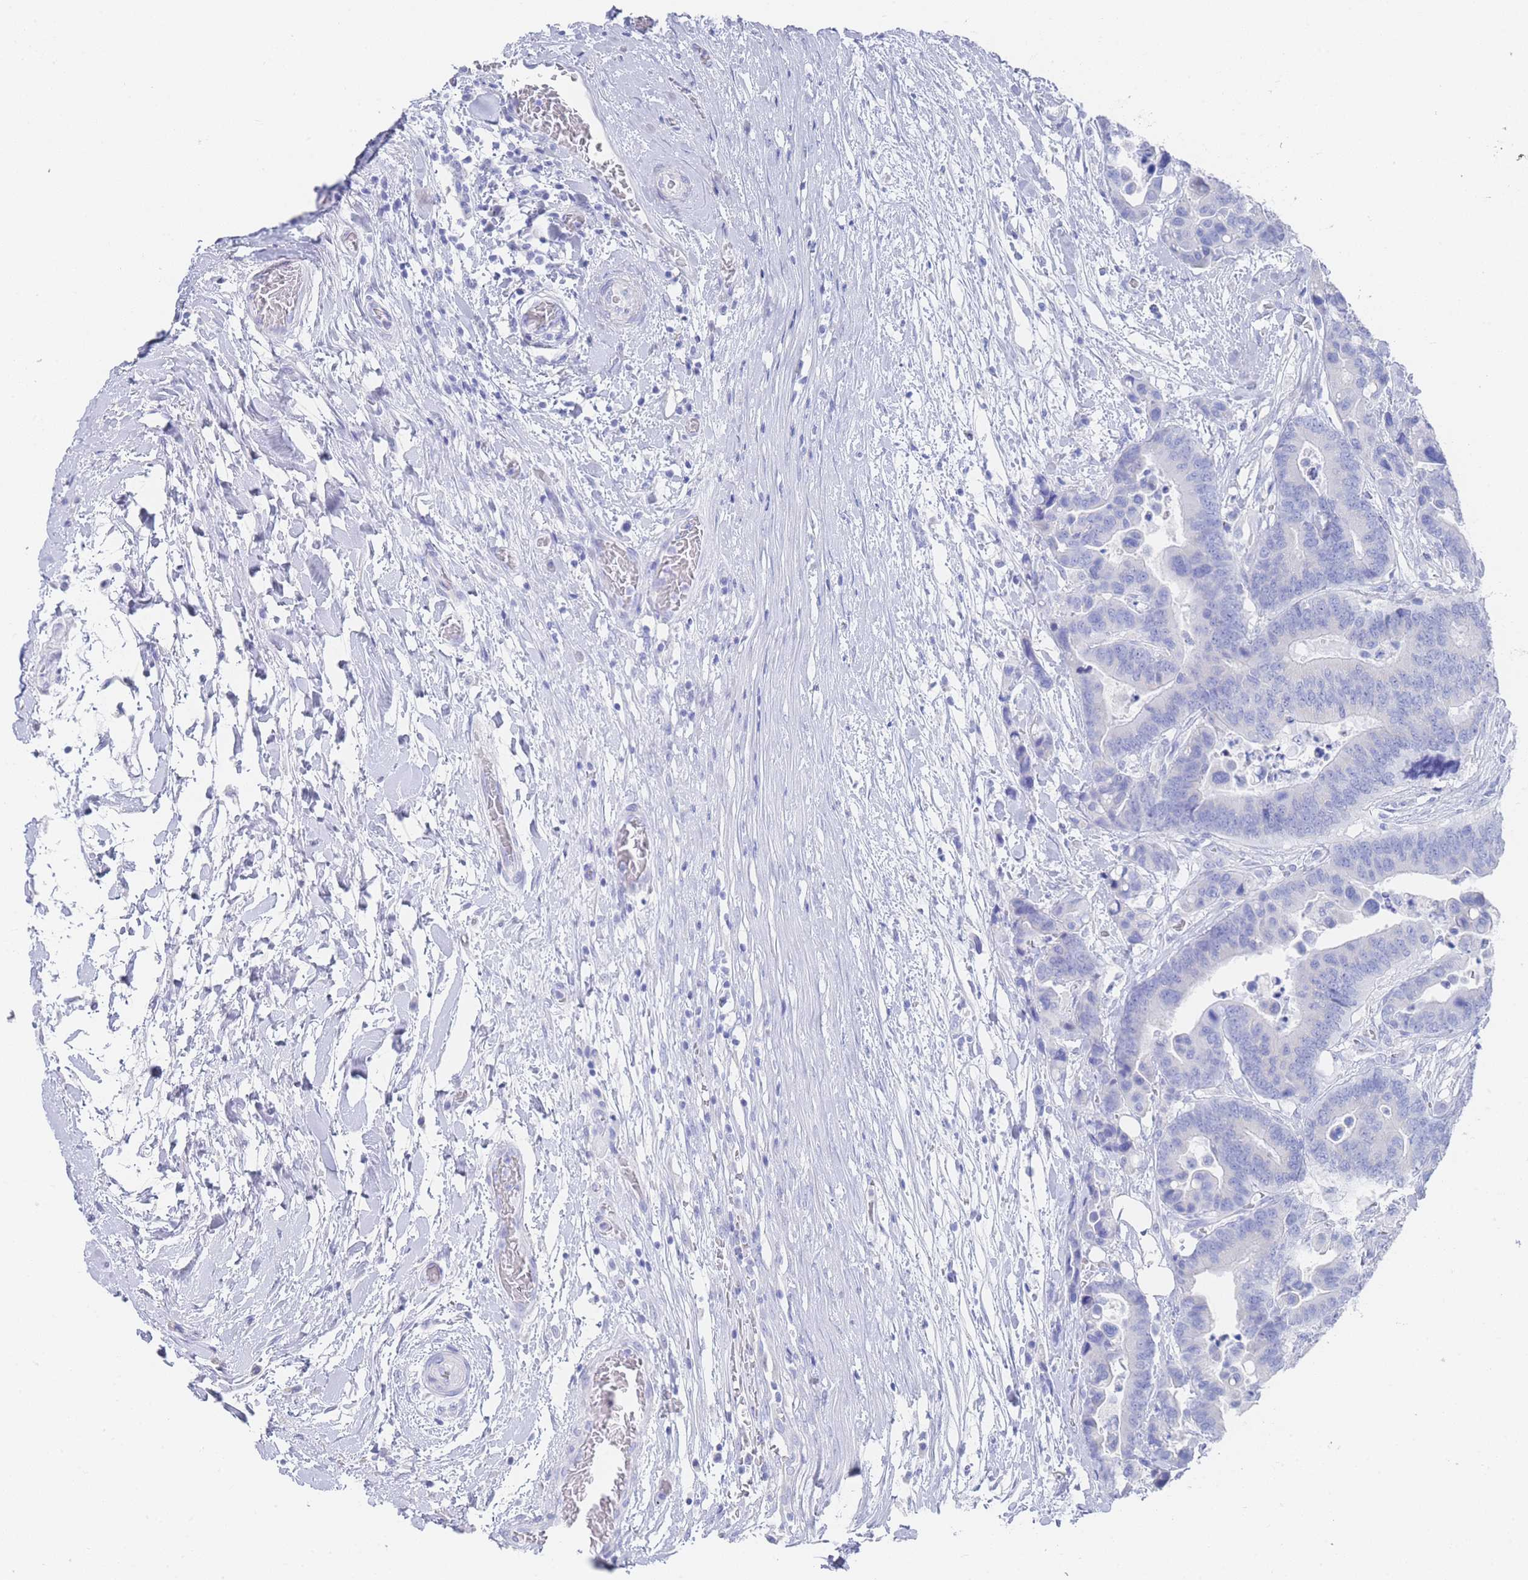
{"staining": {"intensity": "negative", "quantity": "none", "location": "none"}, "tissue": "colorectal cancer", "cell_type": "Tumor cells", "image_type": "cancer", "snomed": [{"axis": "morphology", "description": "Adenocarcinoma, NOS"}, {"axis": "topography", "description": "Colon"}], "caption": "This is an immunohistochemistry (IHC) photomicrograph of colorectal adenocarcinoma. There is no positivity in tumor cells.", "gene": "LRRC37A", "patient": {"sex": "male", "age": 82}}